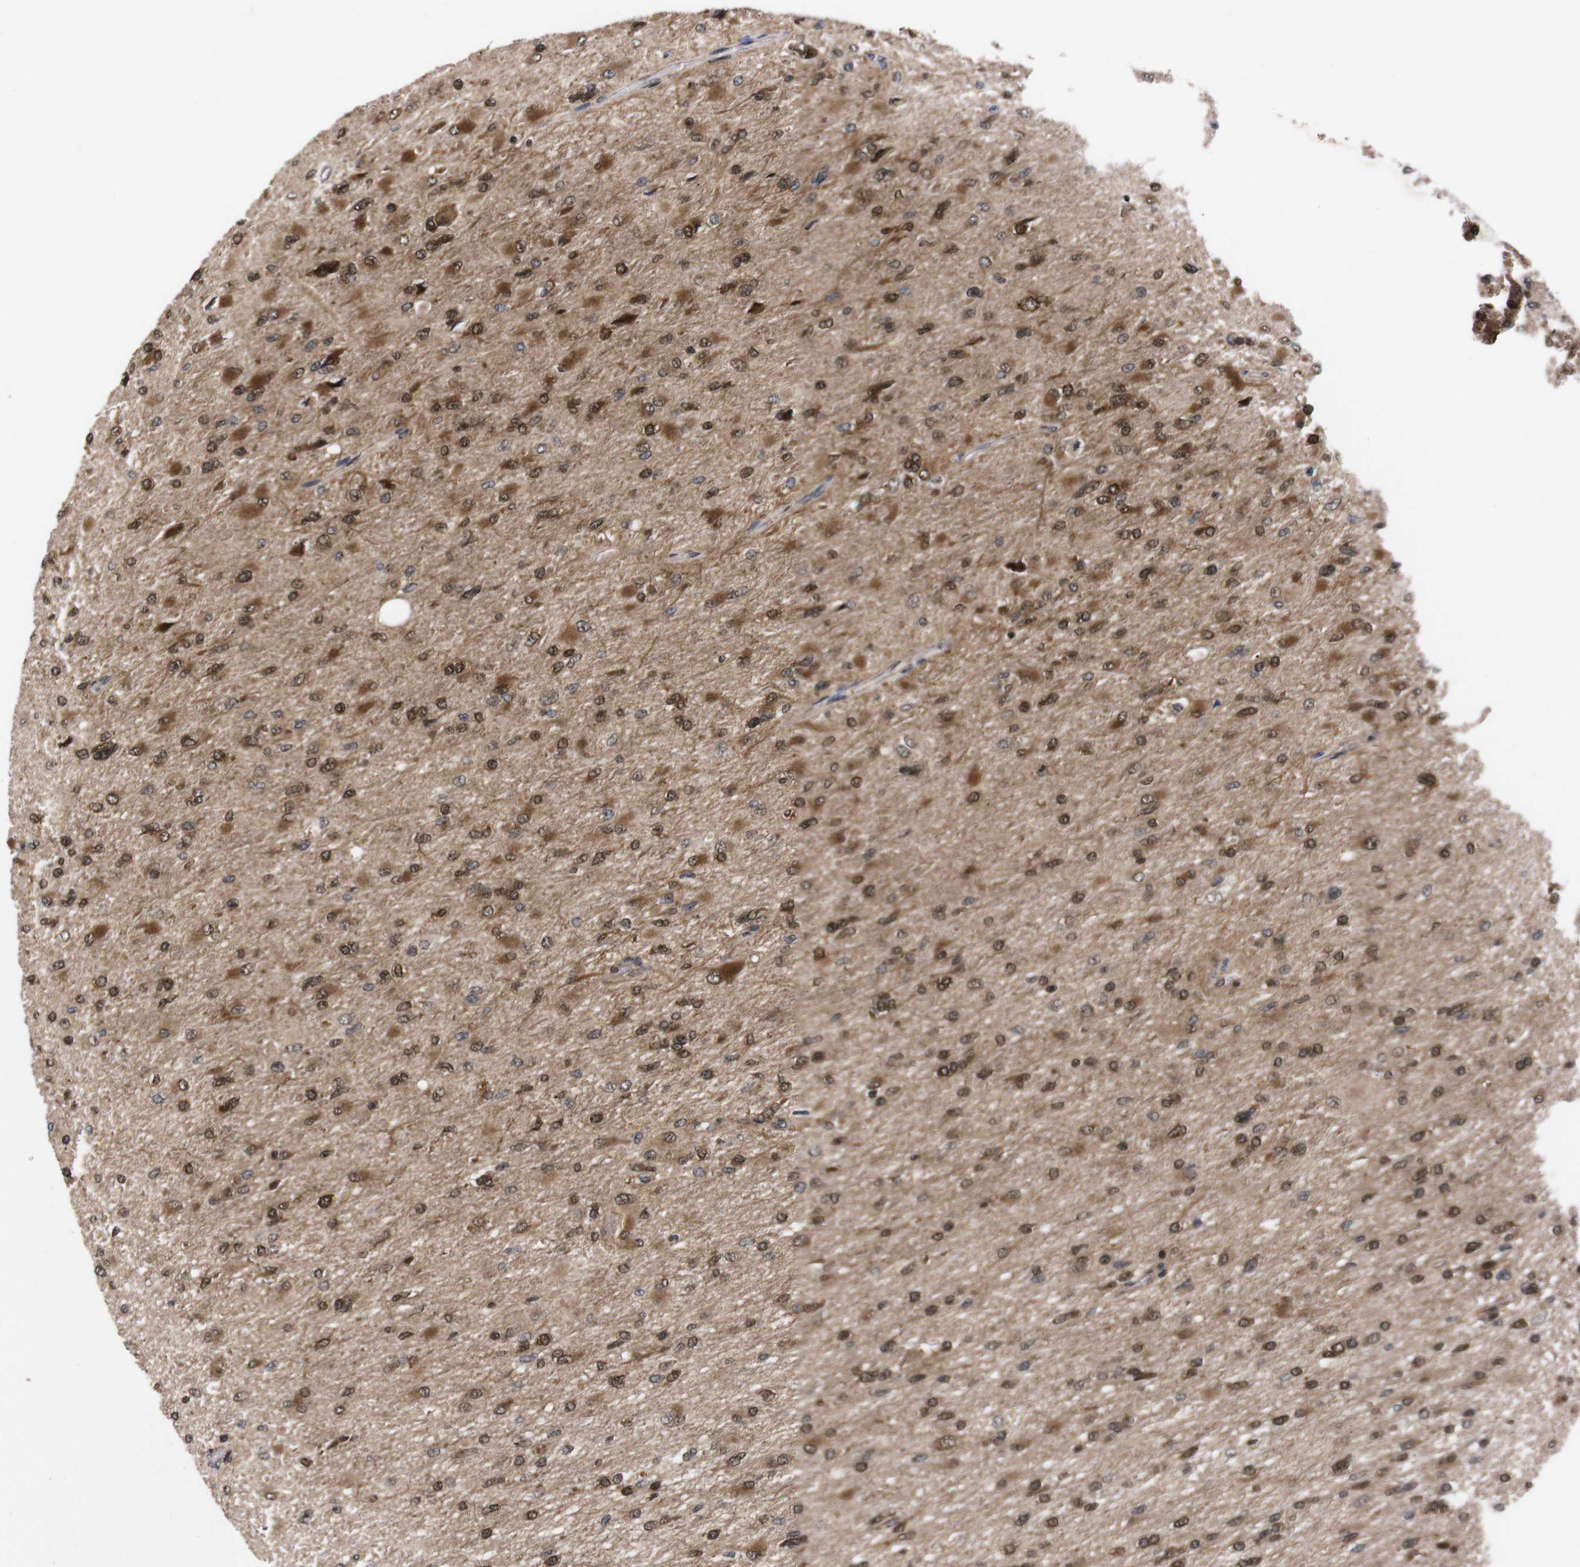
{"staining": {"intensity": "moderate", "quantity": ">75%", "location": "cytoplasmic/membranous,nuclear"}, "tissue": "glioma", "cell_type": "Tumor cells", "image_type": "cancer", "snomed": [{"axis": "morphology", "description": "Glioma, malignant, High grade"}, {"axis": "topography", "description": "Cerebral cortex"}], "caption": "The image displays staining of malignant glioma (high-grade), revealing moderate cytoplasmic/membranous and nuclear protein expression (brown color) within tumor cells. (Brightfield microscopy of DAB IHC at high magnification).", "gene": "UBQLN2", "patient": {"sex": "female", "age": 36}}